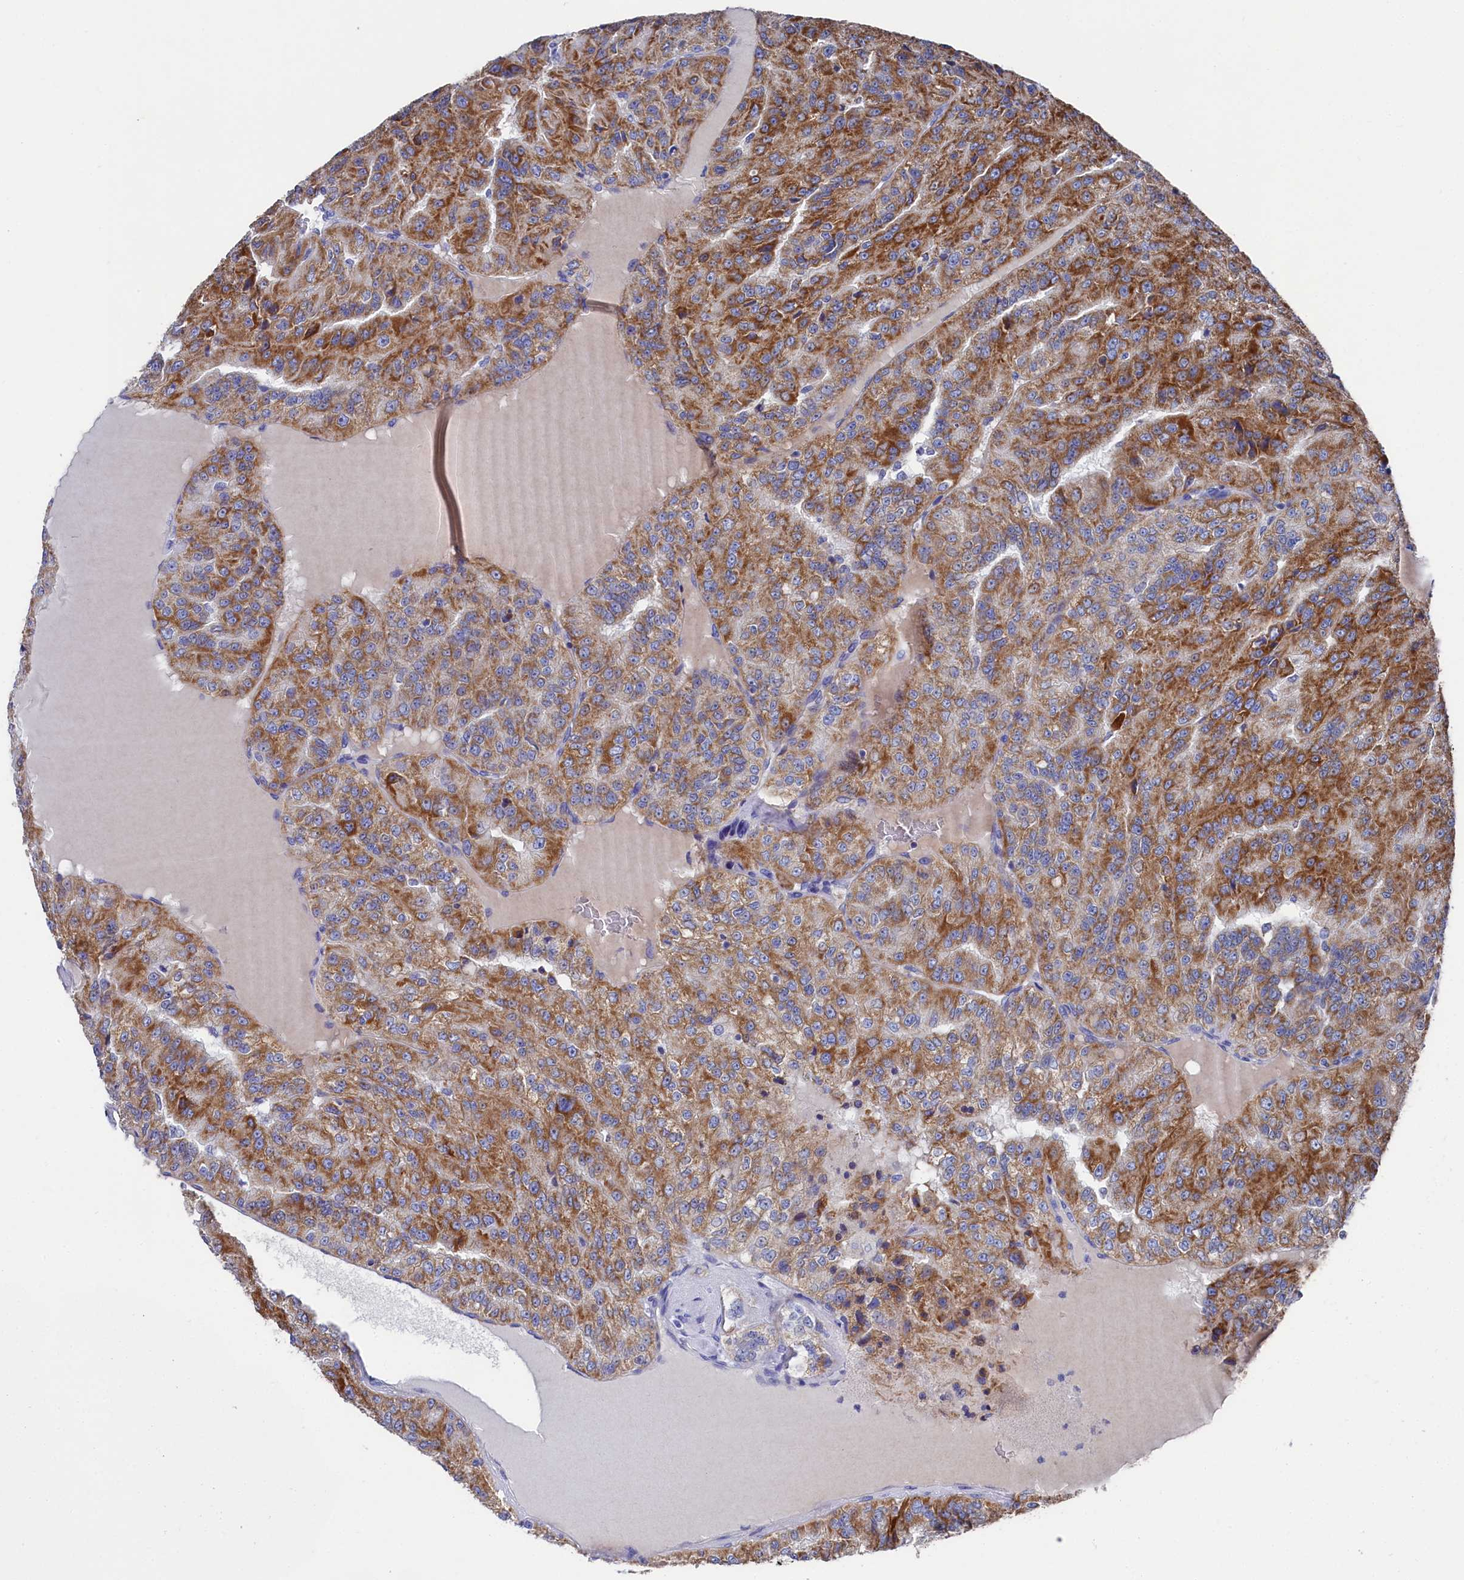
{"staining": {"intensity": "moderate", "quantity": ">75%", "location": "cytoplasmic/membranous"}, "tissue": "renal cancer", "cell_type": "Tumor cells", "image_type": "cancer", "snomed": [{"axis": "morphology", "description": "Adenocarcinoma, NOS"}, {"axis": "topography", "description": "Kidney"}], "caption": "Immunohistochemistry (IHC) staining of renal cancer (adenocarcinoma), which demonstrates medium levels of moderate cytoplasmic/membranous expression in about >75% of tumor cells indicating moderate cytoplasmic/membranous protein staining. The staining was performed using DAB (3,3'-diaminobenzidine) (brown) for protein detection and nuclei were counterstained in hematoxylin (blue).", "gene": "MMAB", "patient": {"sex": "female", "age": 63}}